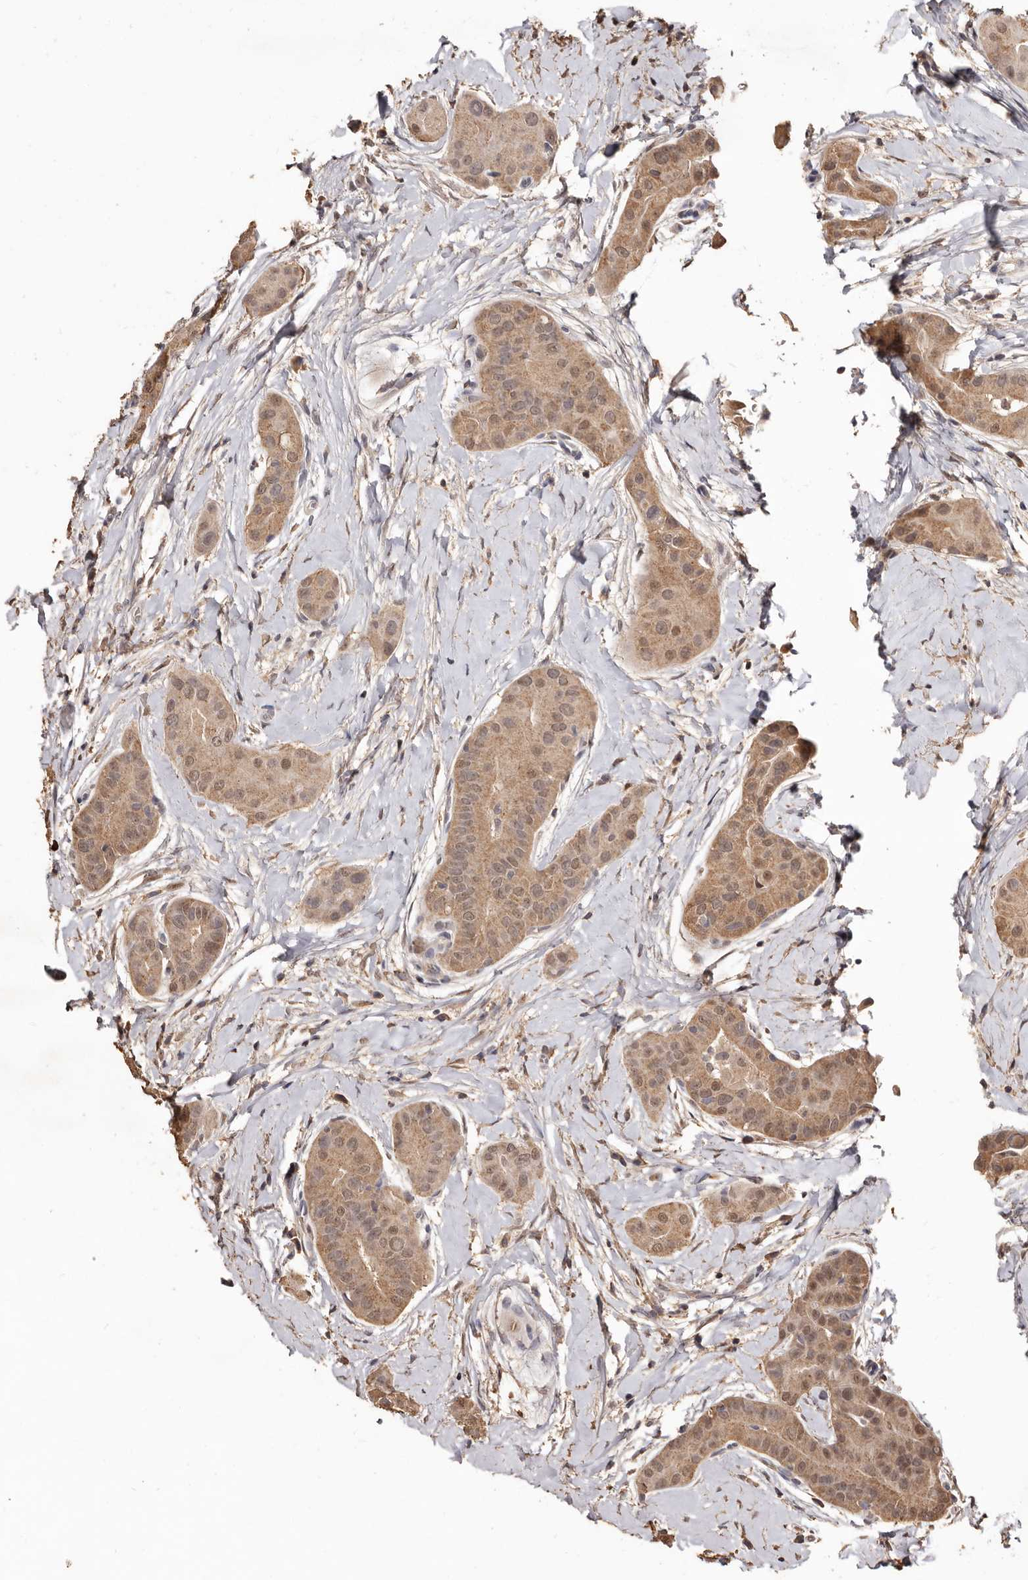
{"staining": {"intensity": "moderate", "quantity": ">75%", "location": "cytoplasmic/membranous,nuclear"}, "tissue": "thyroid cancer", "cell_type": "Tumor cells", "image_type": "cancer", "snomed": [{"axis": "morphology", "description": "Papillary adenocarcinoma, NOS"}, {"axis": "topography", "description": "Thyroid gland"}], "caption": "Immunohistochemistry of human thyroid cancer (papillary adenocarcinoma) demonstrates medium levels of moderate cytoplasmic/membranous and nuclear positivity in about >75% of tumor cells. (IHC, brightfield microscopy, high magnification).", "gene": "INAVA", "patient": {"sex": "male", "age": 33}}